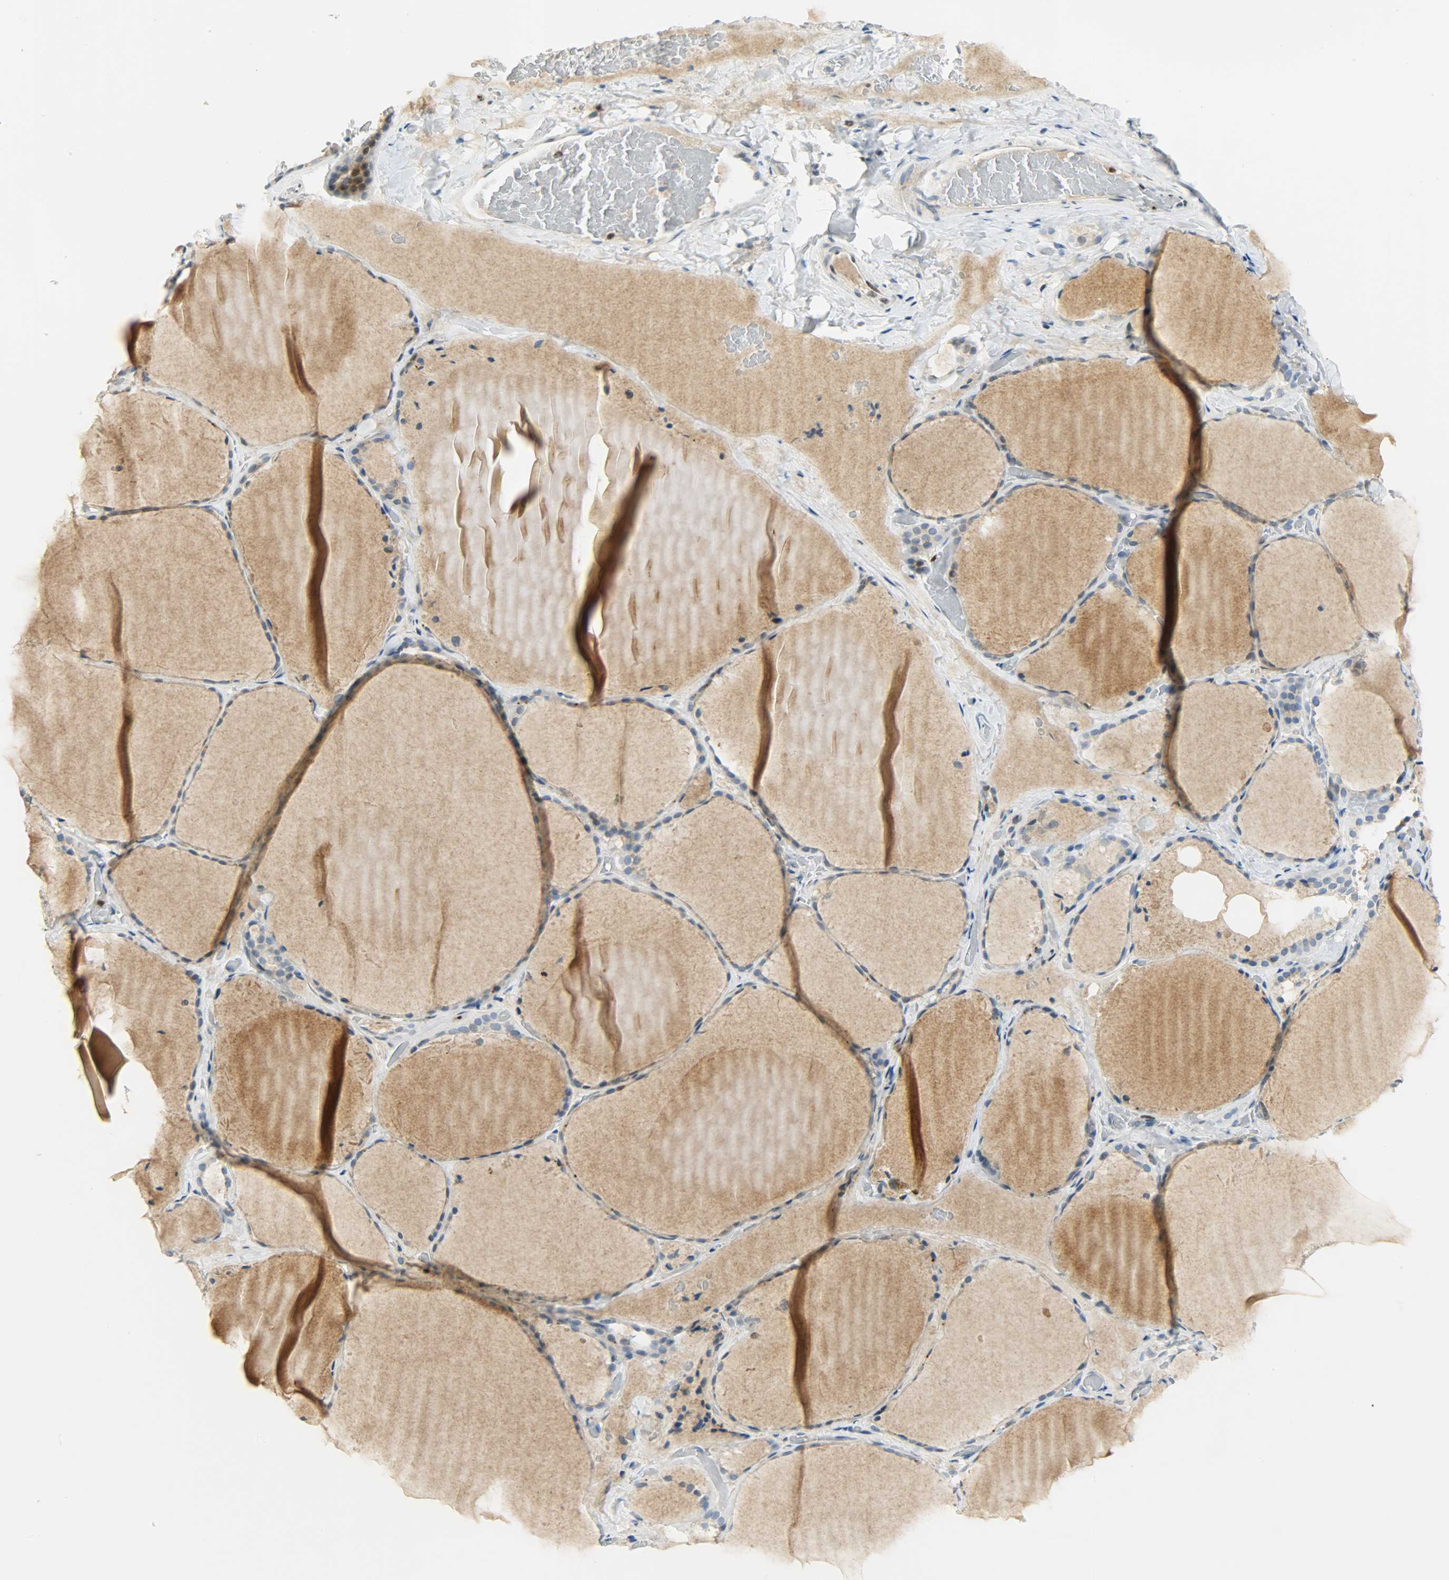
{"staining": {"intensity": "moderate", "quantity": "25%-75%", "location": "nuclear"}, "tissue": "thyroid gland", "cell_type": "Glandular cells", "image_type": "normal", "snomed": [{"axis": "morphology", "description": "Normal tissue, NOS"}, {"axis": "topography", "description": "Thyroid gland"}], "caption": "A brown stain shows moderate nuclear staining of a protein in glandular cells of unremarkable human thyroid gland.", "gene": "JUNB", "patient": {"sex": "female", "age": 22}}